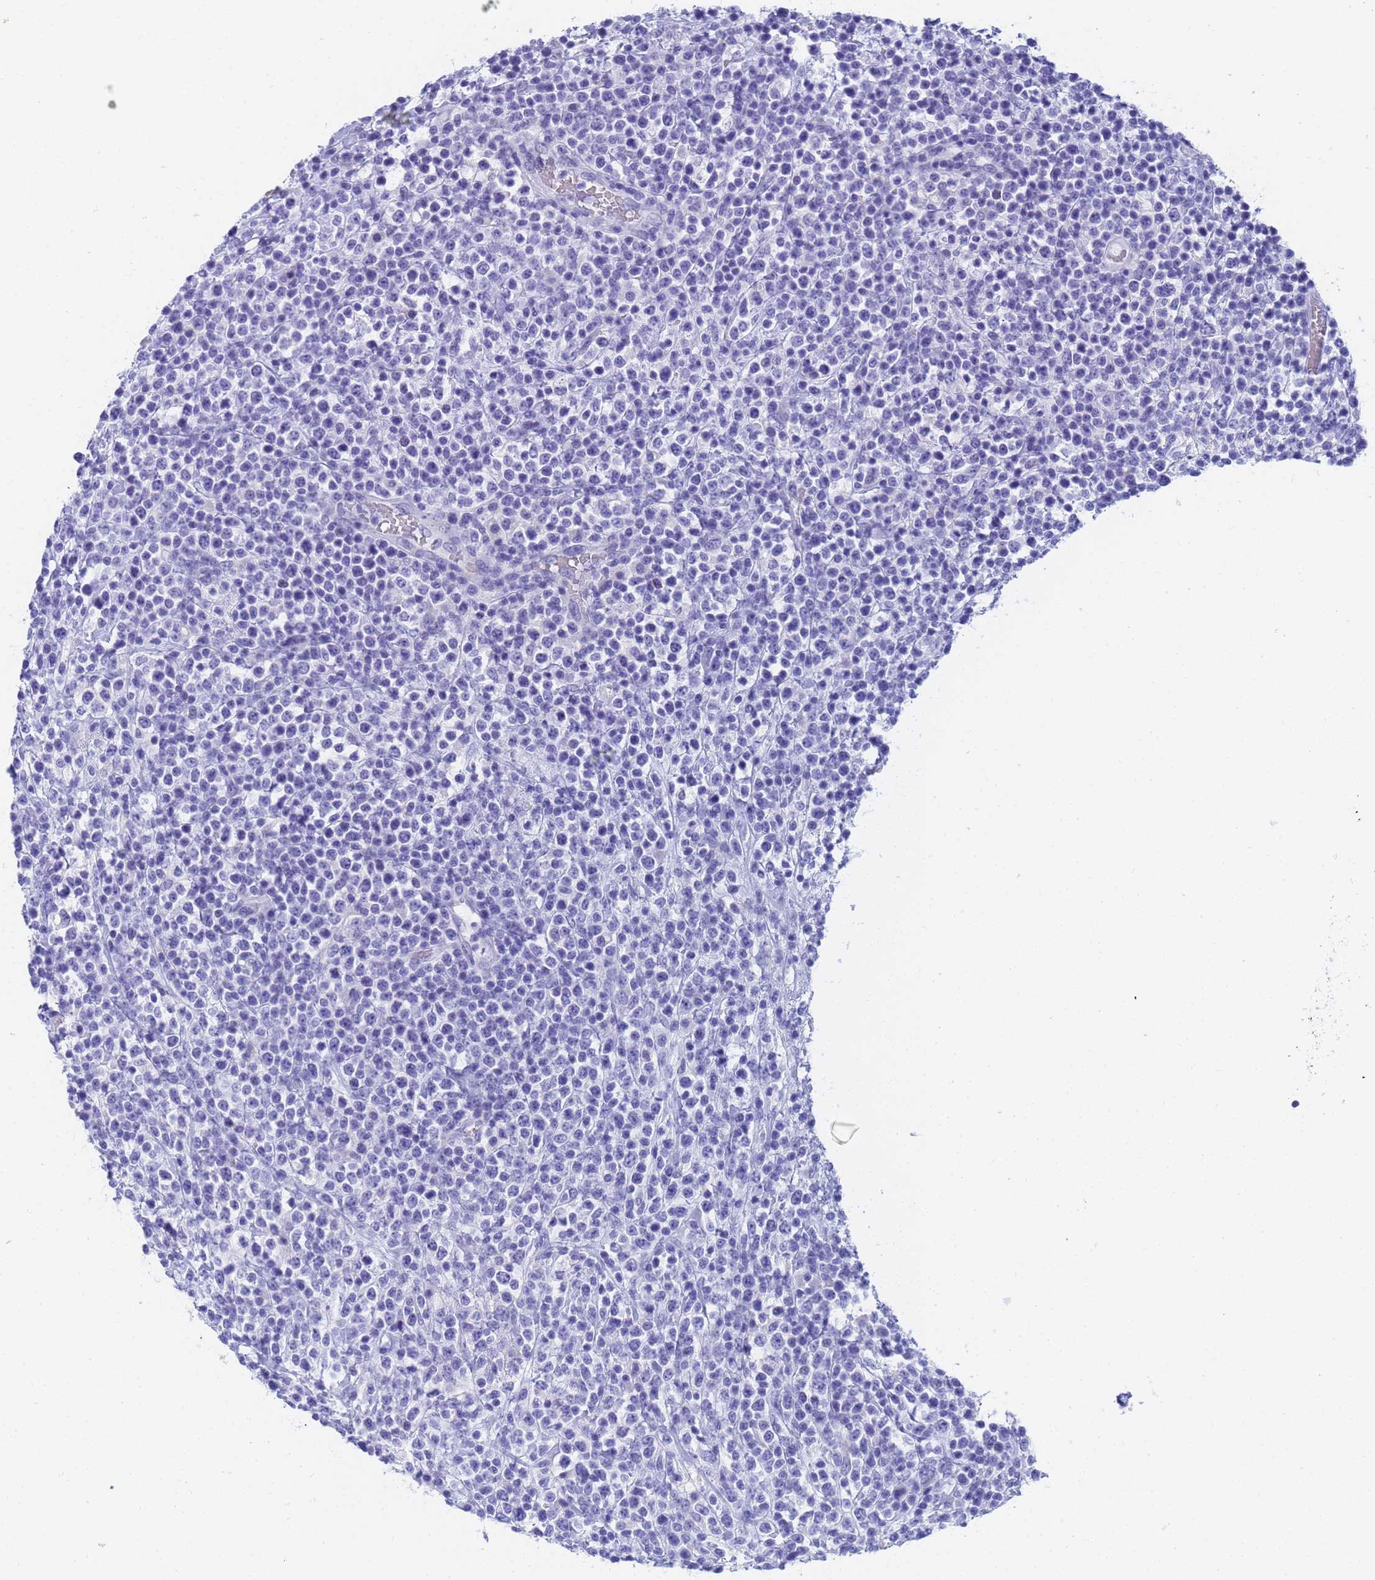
{"staining": {"intensity": "negative", "quantity": "none", "location": "none"}, "tissue": "lymphoma", "cell_type": "Tumor cells", "image_type": "cancer", "snomed": [{"axis": "morphology", "description": "Malignant lymphoma, non-Hodgkin's type, High grade"}, {"axis": "topography", "description": "Colon"}], "caption": "The histopathology image shows no staining of tumor cells in lymphoma. (DAB IHC, high magnification).", "gene": "STATH", "patient": {"sex": "female", "age": 53}}